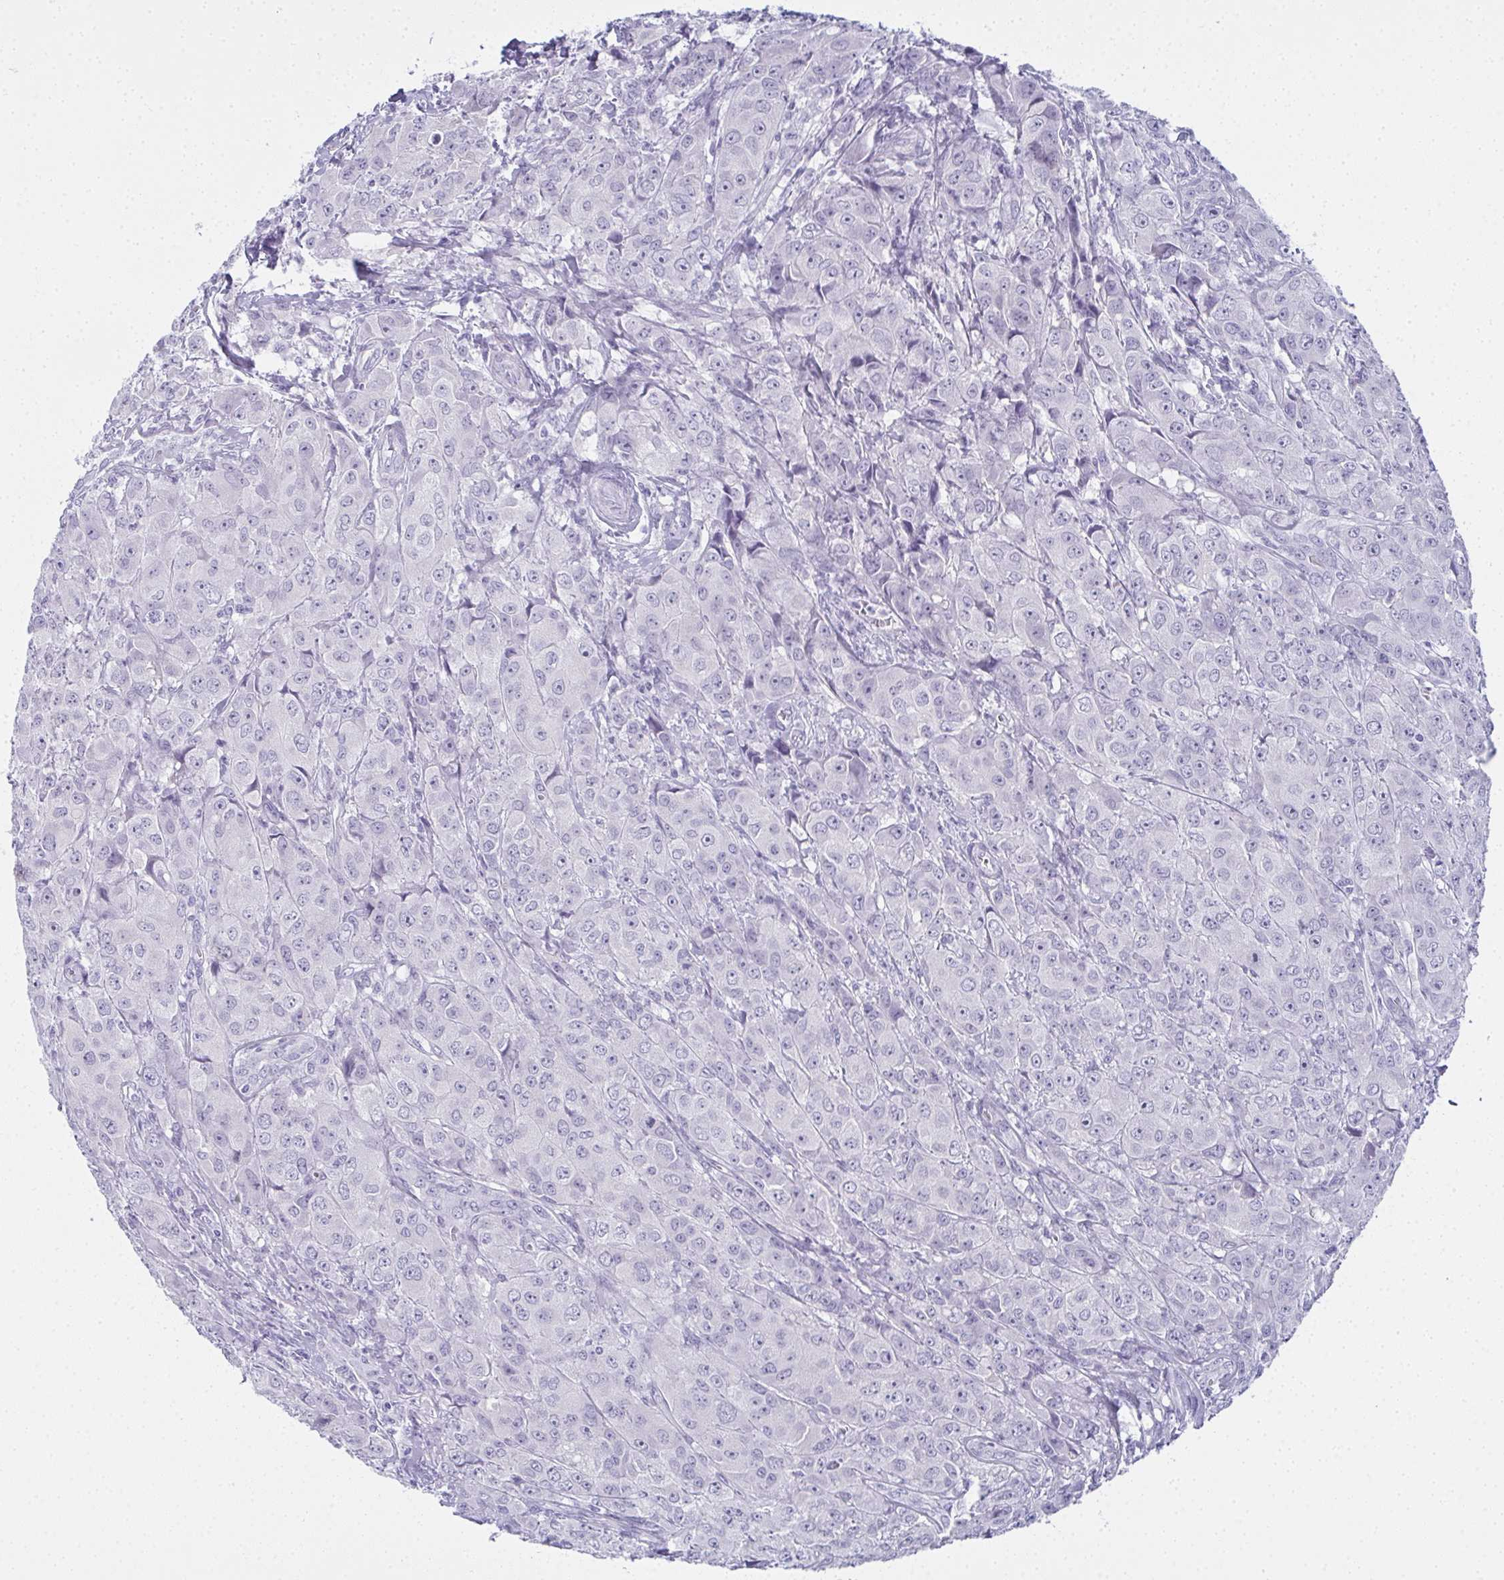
{"staining": {"intensity": "negative", "quantity": "none", "location": "none"}, "tissue": "breast cancer", "cell_type": "Tumor cells", "image_type": "cancer", "snomed": [{"axis": "morphology", "description": "Normal tissue, NOS"}, {"axis": "morphology", "description": "Duct carcinoma"}, {"axis": "topography", "description": "Breast"}], "caption": "DAB immunohistochemical staining of breast invasive ductal carcinoma reveals no significant expression in tumor cells.", "gene": "SLC36A2", "patient": {"sex": "female", "age": 43}}